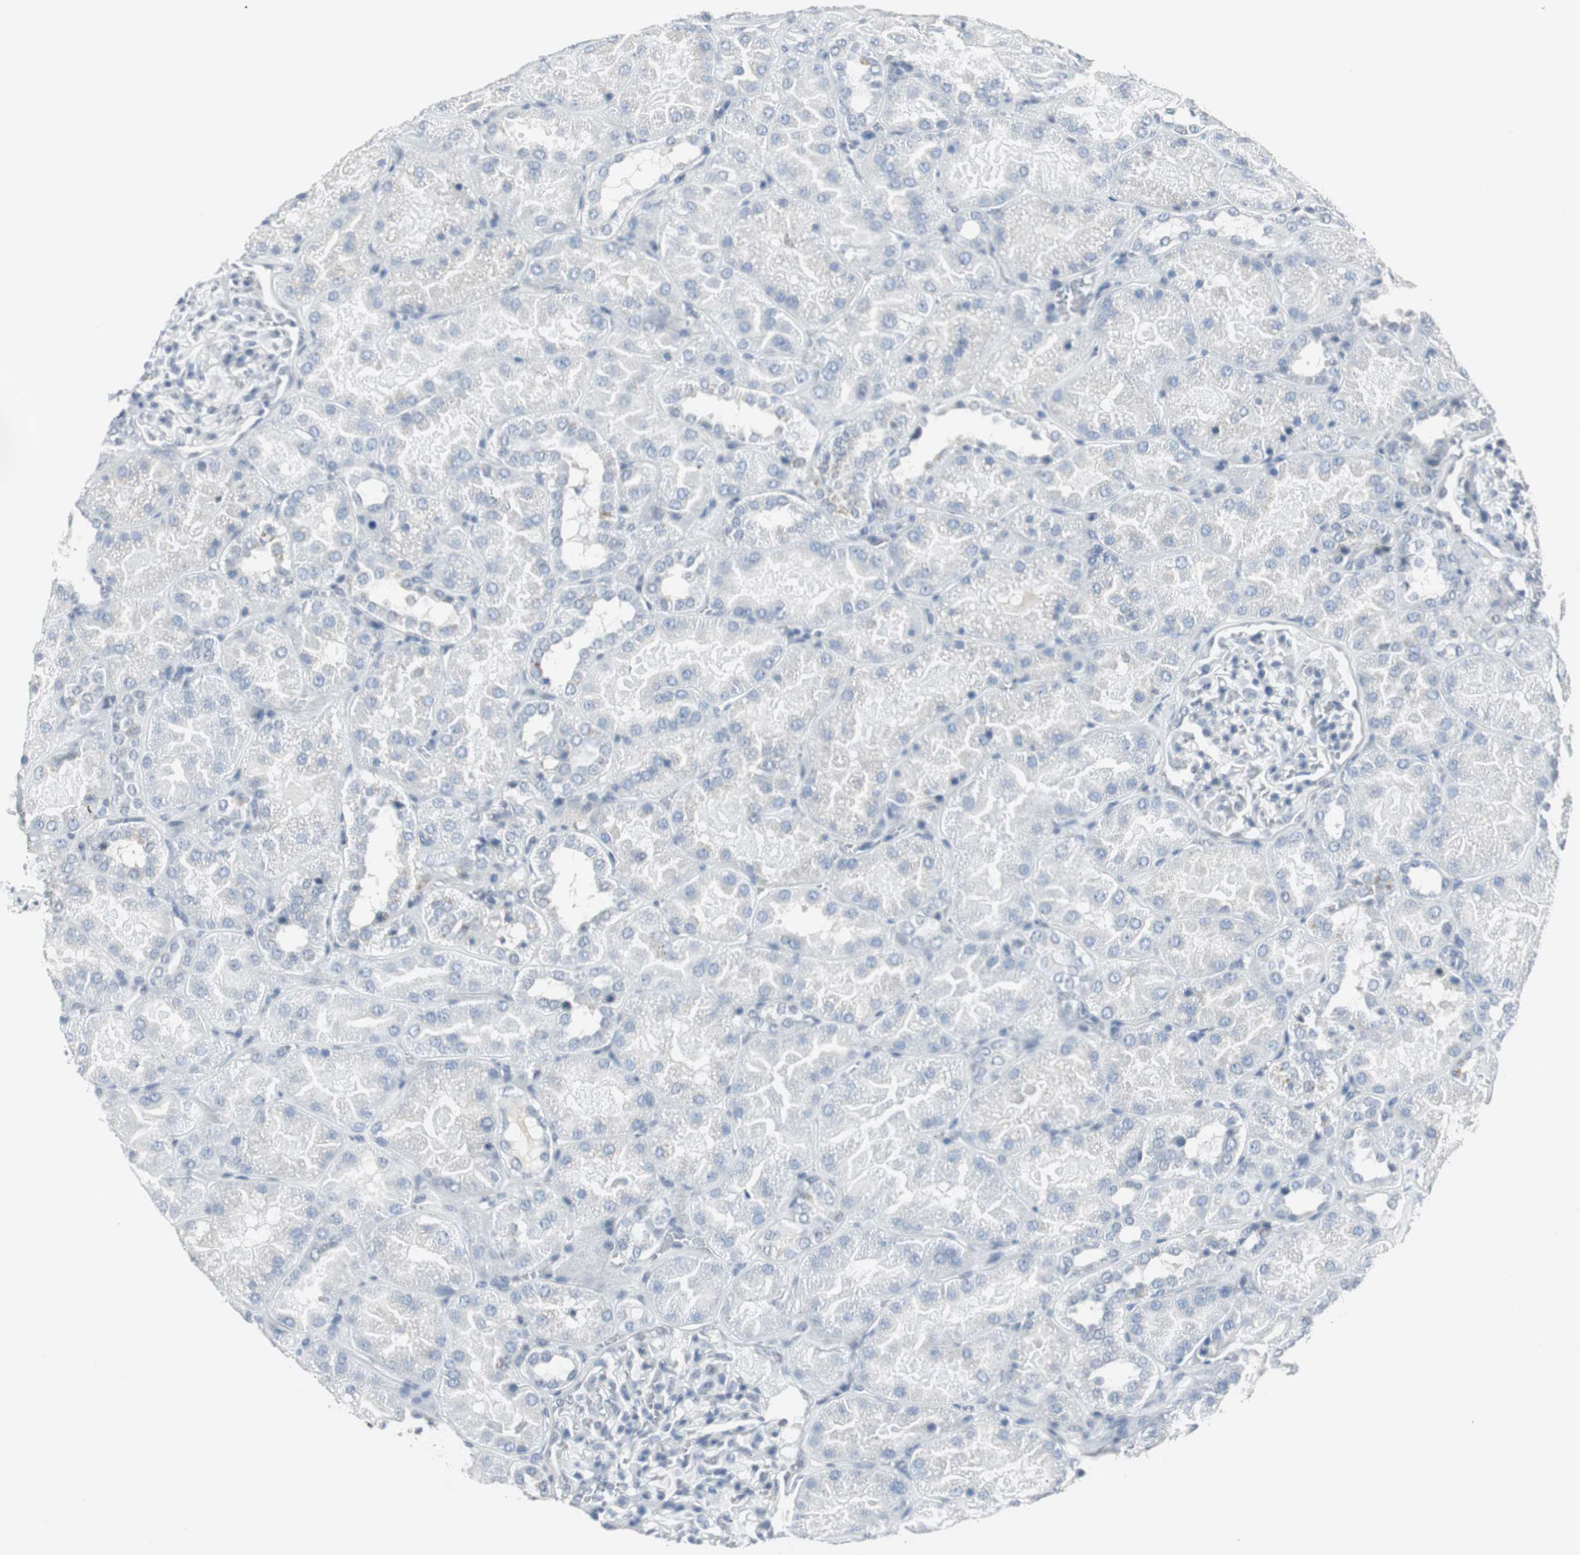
{"staining": {"intensity": "negative", "quantity": "none", "location": "none"}, "tissue": "kidney", "cell_type": "Cells in glomeruli", "image_type": "normal", "snomed": [{"axis": "morphology", "description": "Normal tissue, NOS"}, {"axis": "topography", "description": "Kidney"}], "caption": "Cells in glomeruli show no significant protein expression in benign kidney. Brightfield microscopy of IHC stained with DAB (brown) and hematoxylin (blue), captured at high magnification.", "gene": "ELK1", "patient": {"sex": "male", "age": 28}}